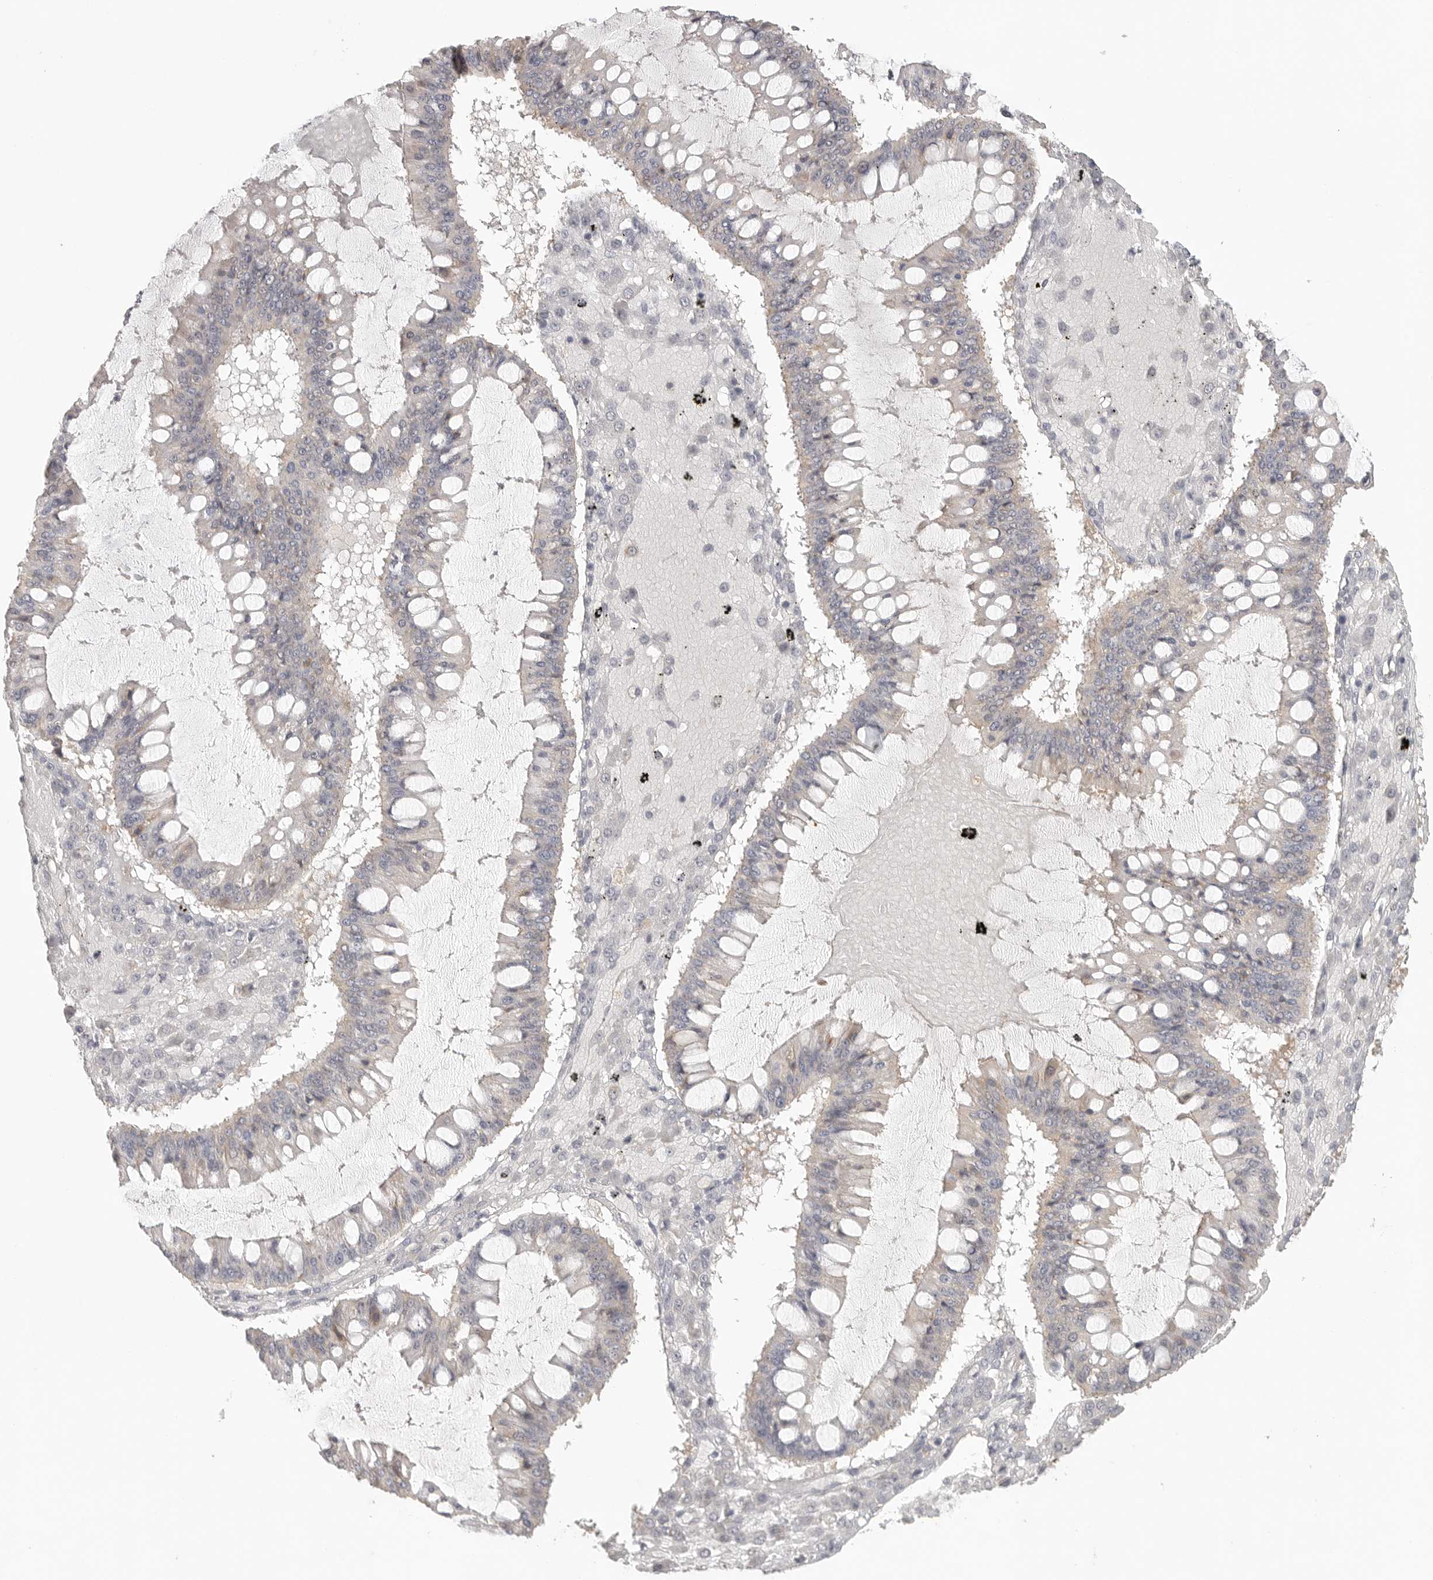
{"staining": {"intensity": "negative", "quantity": "none", "location": "none"}, "tissue": "ovarian cancer", "cell_type": "Tumor cells", "image_type": "cancer", "snomed": [{"axis": "morphology", "description": "Cystadenocarcinoma, mucinous, NOS"}, {"axis": "topography", "description": "Ovary"}], "caption": "Mucinous cystadenocarcinoma (ovarian) was stained to show a protein in brown. There is no significant staining in tumor cells.", "gene": "HDAC6", "patient": {"sex": "female", "age": 73}}